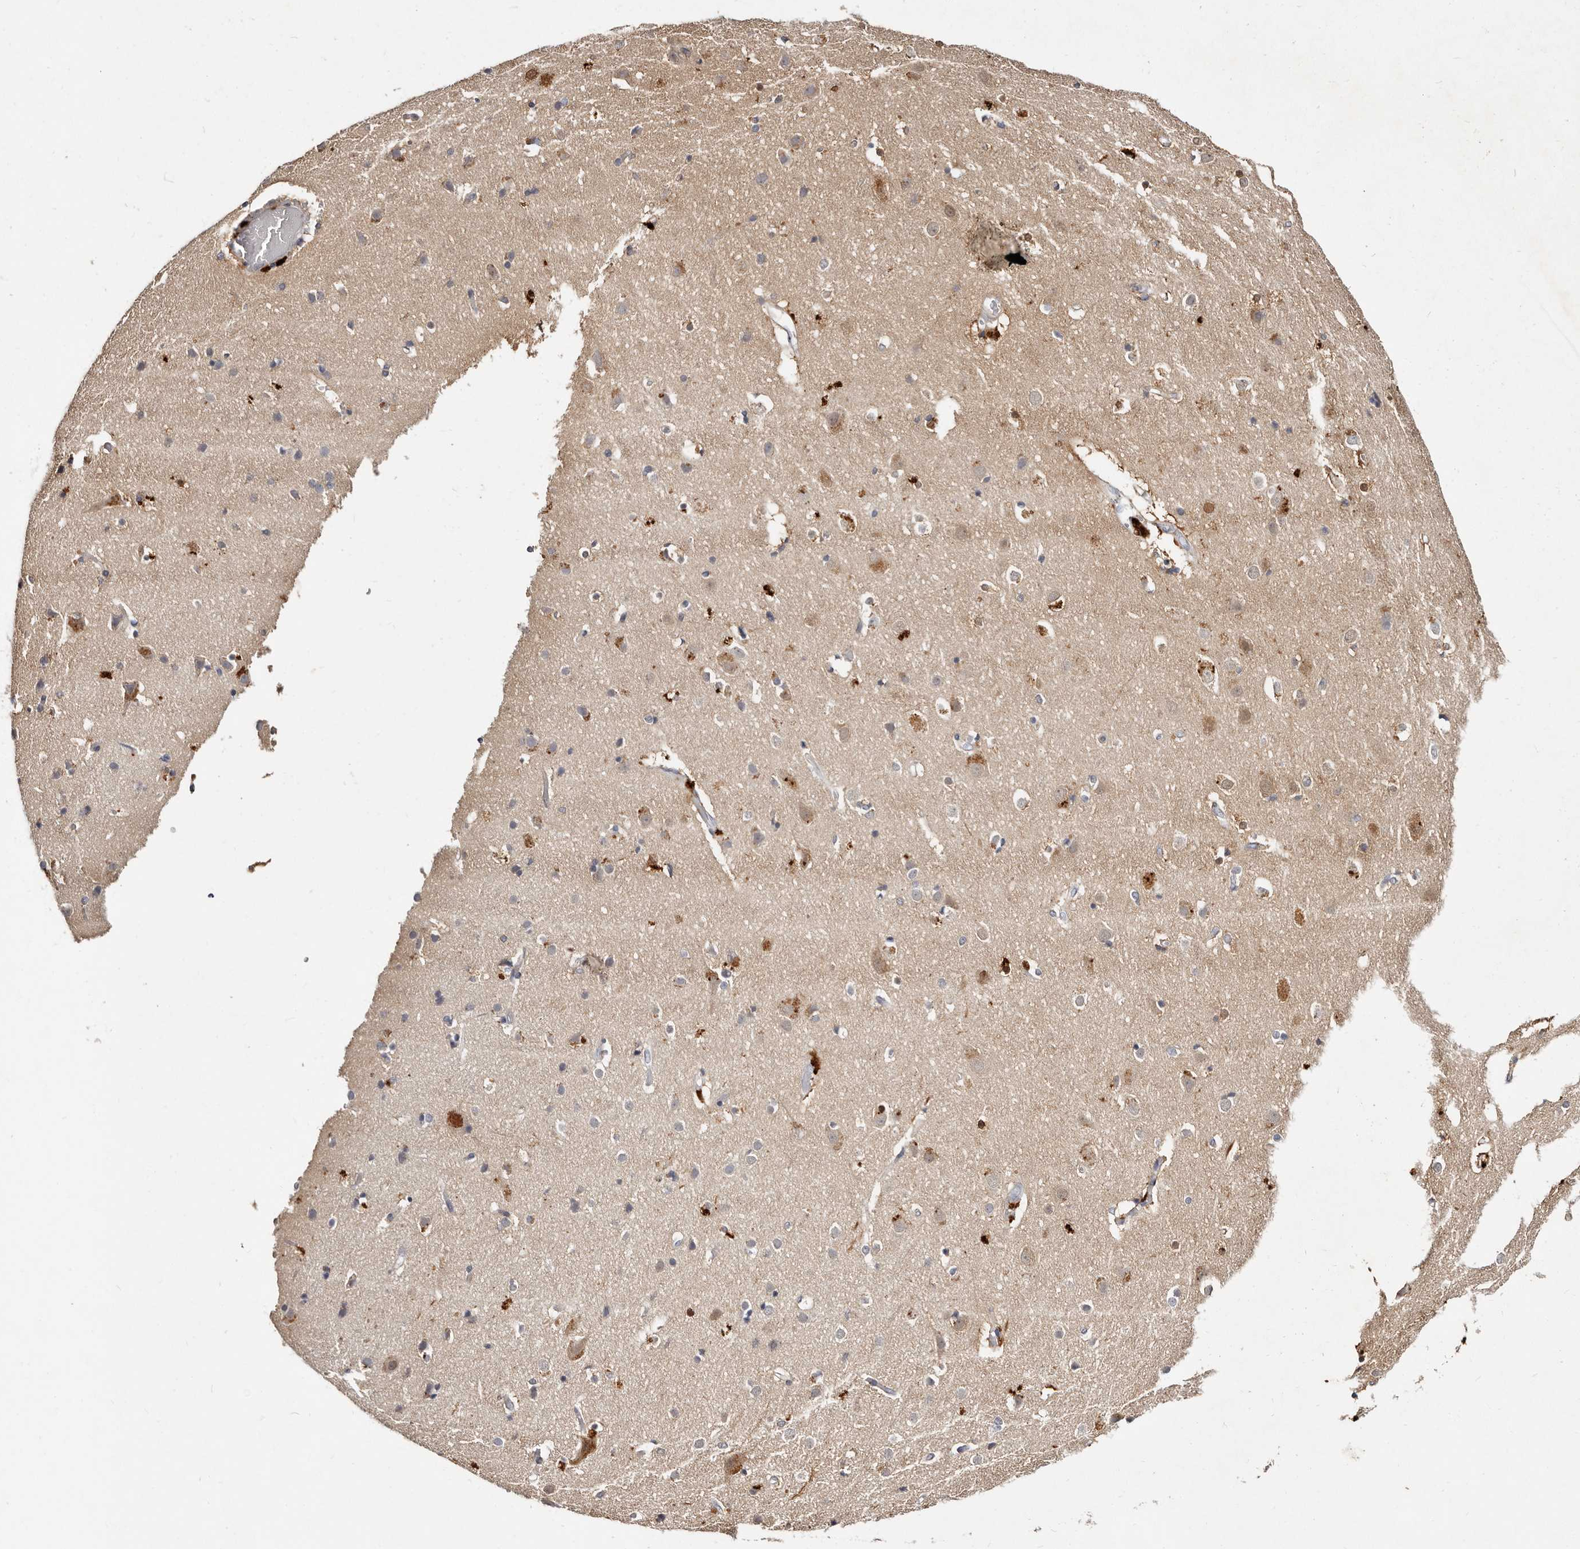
{"staining": {"intensity": "negative", "quantity": "none", "location": "none"}, "tissue": "cerebral cortex", "cell_type": "Endothelial cells", "image_type": "normal", "snomed": [{"axis": "morphology", "description": "Normal tissue, NOS"}, {"axis": "topography", "description": "Cerebral cortex"}], "caption": "DAB (3,3'-diaminobenzidine) immunohistochemical staining of unremarkable cerebral cortex reveals no significant staining in endothelial cells.", "gene": "MRPS33", "patient": {"sex": "male", "age": 54}}